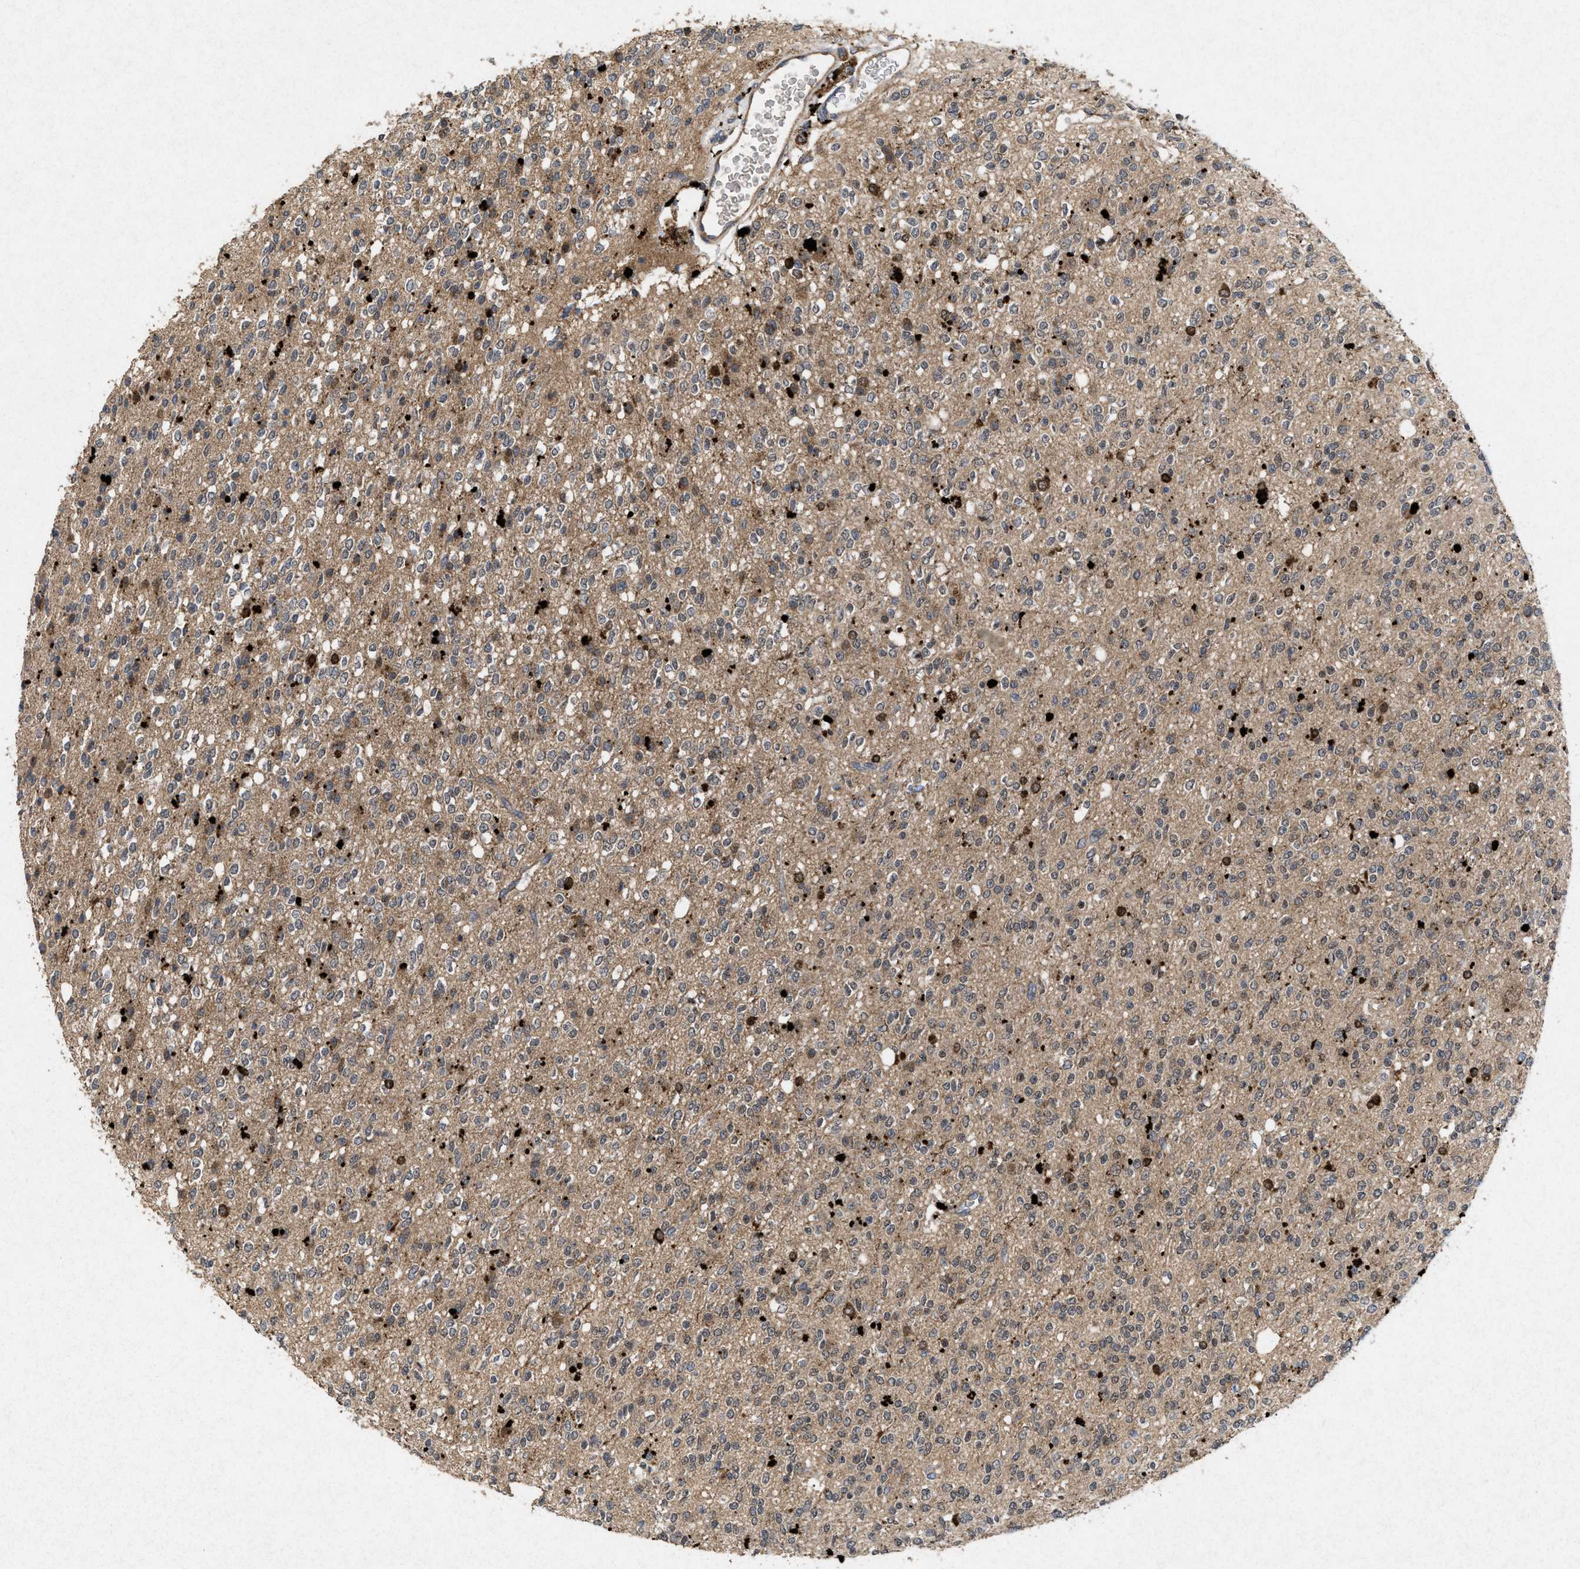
{"staining": {"intensity": "weak", "quantity": ">75%", "location": "cytoplasmic/membranous"}, "tissue": "glioma", "cell_type": "Tumor cells", "image_type": "cancer", "snomed": [{"axis": "morphology", "description": "Glioma, malignant, High grade"}, {"axis": "topography", "description": "Brain"}], "caption": "Weak cytoplasmic/membranous staining for a protein is present in about >75% of tumor cells of glioma using IHC.", "gene": "MSI2", "patient": {"sex": "male", "age": 34}}